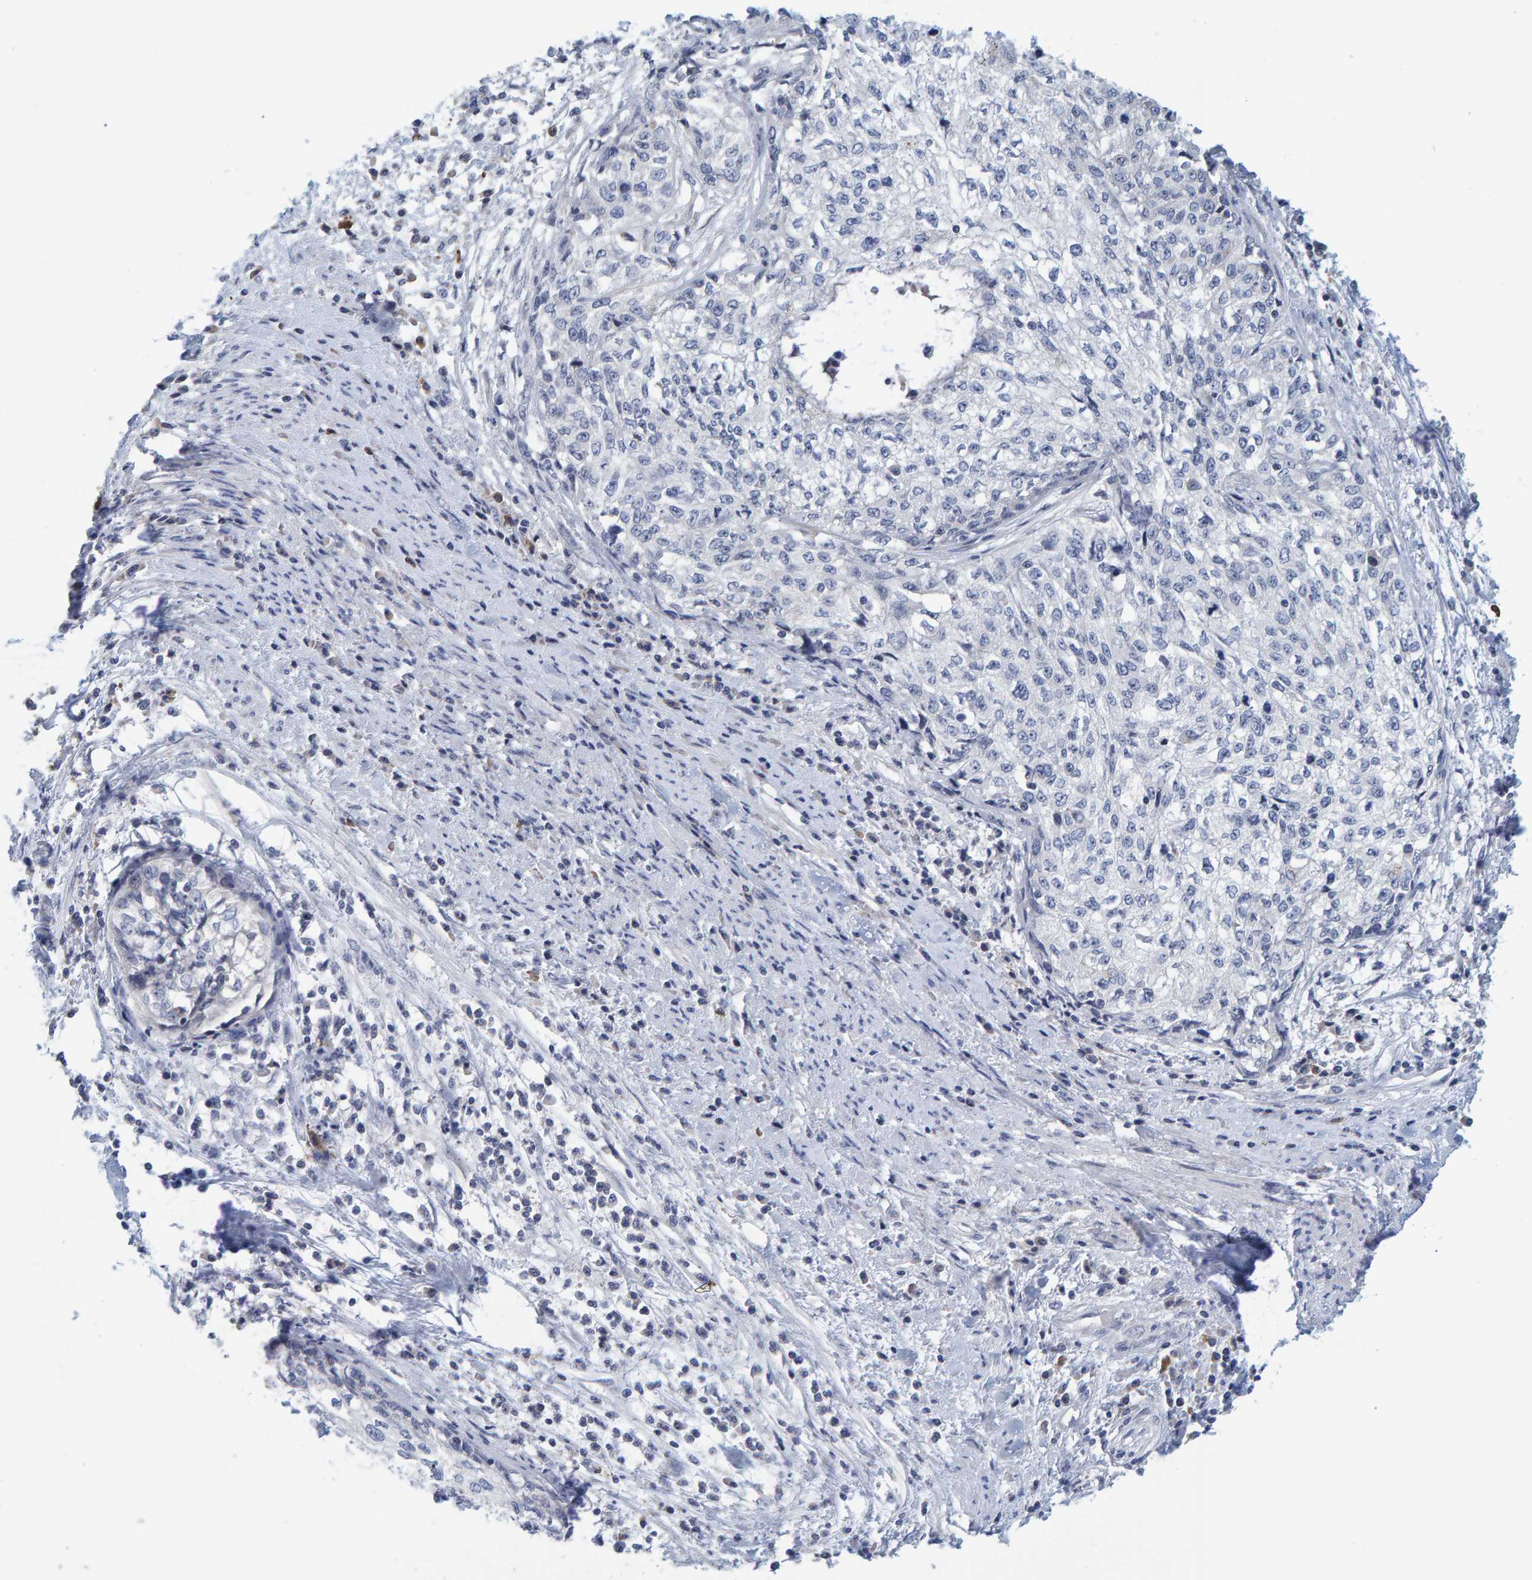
{"staining": {"intensity": "negative", "quantity": "none", "location": "none"}, "tissue": "cervical cancer", "cell_type": "Tumor cells", "image_type": "cancer", "snomed": [{"axis": "morphology", "description": "Squamous cell carcinoma, NOS"}, {"axis": "topography", "description": "Cervix"}], "caption": "Immunohistochemical staining of human squamous cell carcinoma (cervical) displays no significant positivity in tumor cells.", "gene": "ZNF77", "patient": {"sex": "female", "age": 57}}